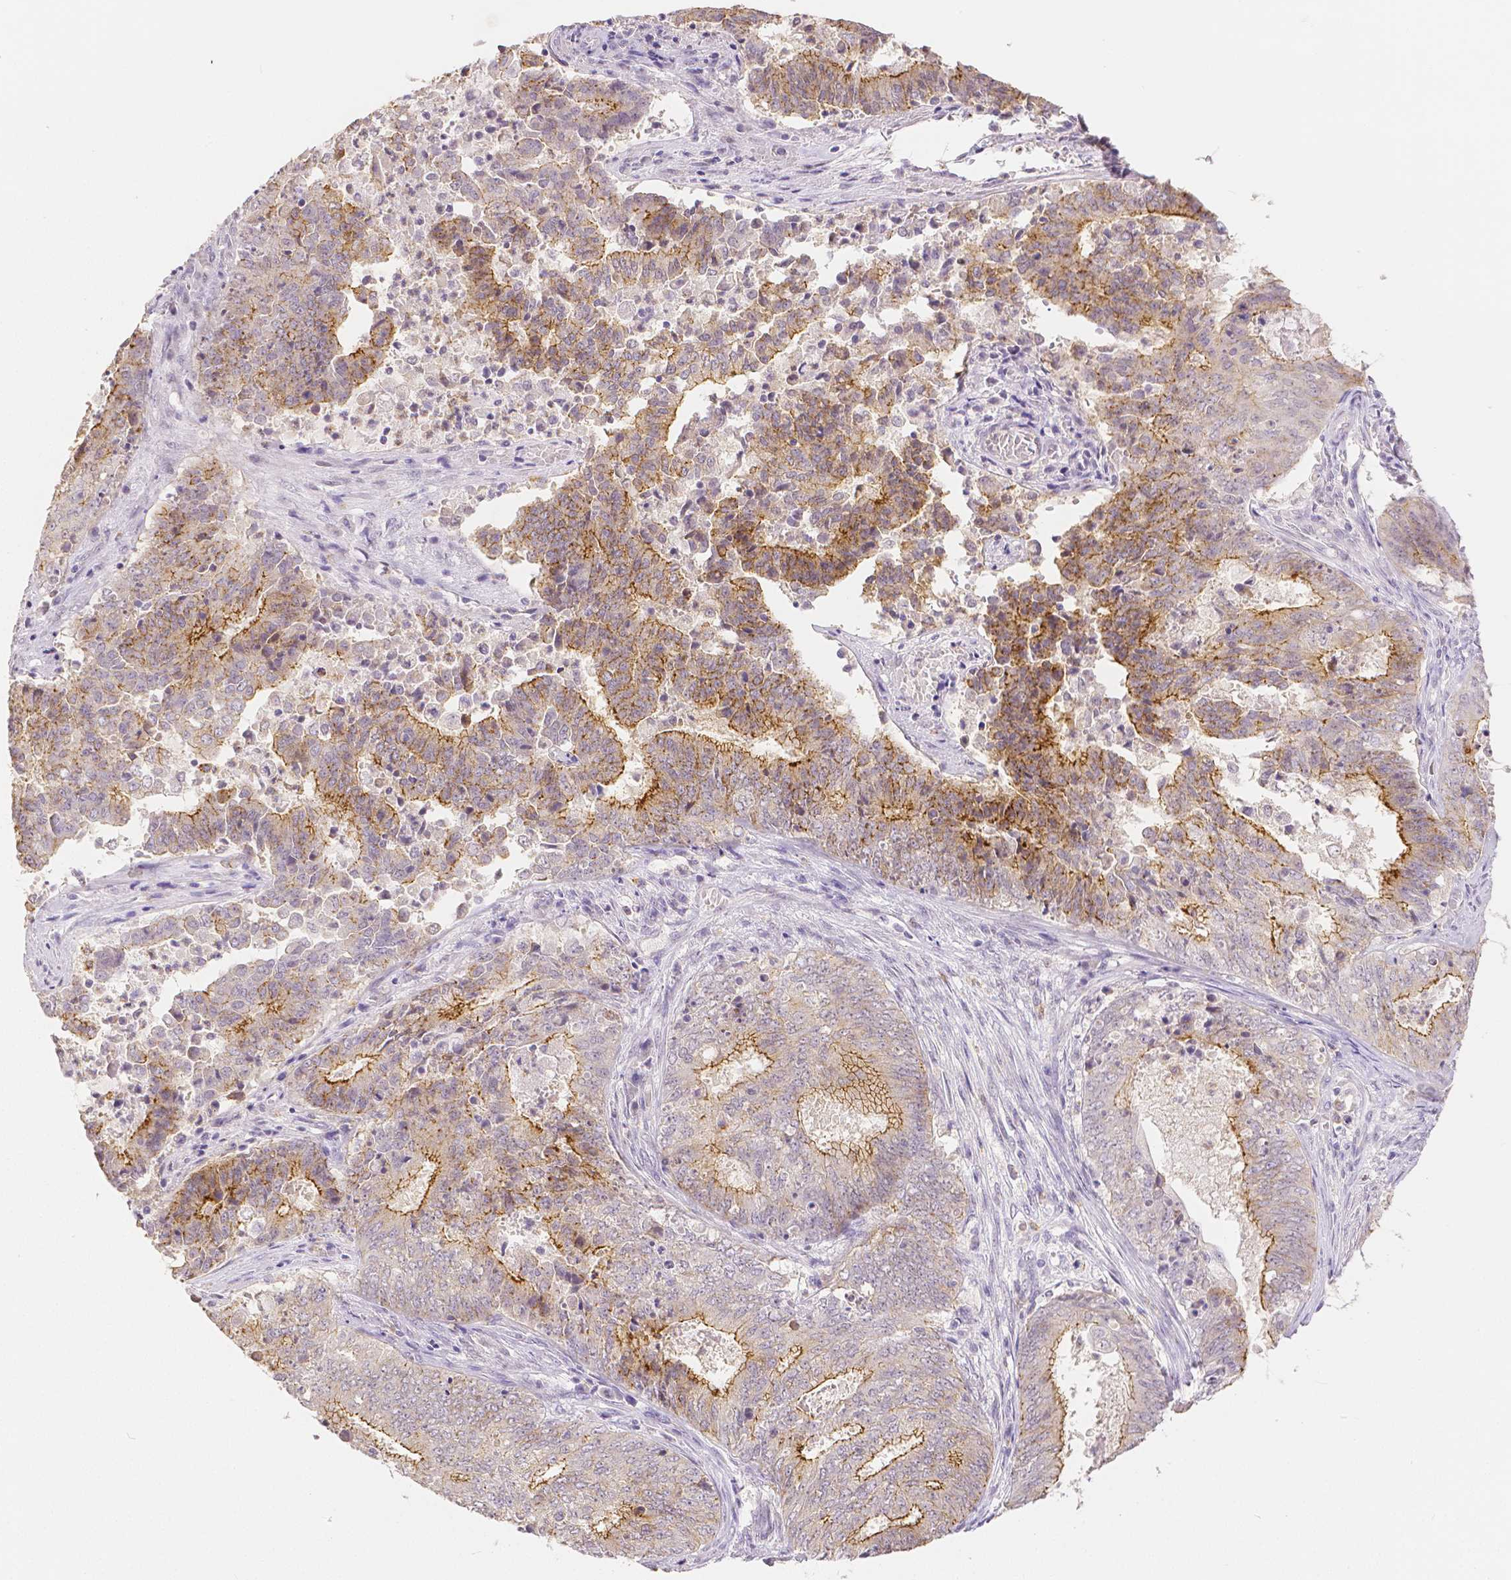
{"staining": {"intensity": "moderate", "quantity": ">75%", "location": "cytoplasmic/membranous"}, "tissue": "endometrial cancer", "cell_type": "Tumor cells", "image_type": "cancer", "snomed": [{"axis": "morphology", "description": "Adenocarcinoma, NOS"}, {"axis": "topography", "description": "Endometrium"}], "caption": "Immunohistochemical staining of endometrial adenocarcinoma displays medium levels of moderate cytoplasmic/membranous protein staining in approximately >75% of tumor cells.", "gene": "OCLN", "patient": {"sex": "female", "age": 62}}